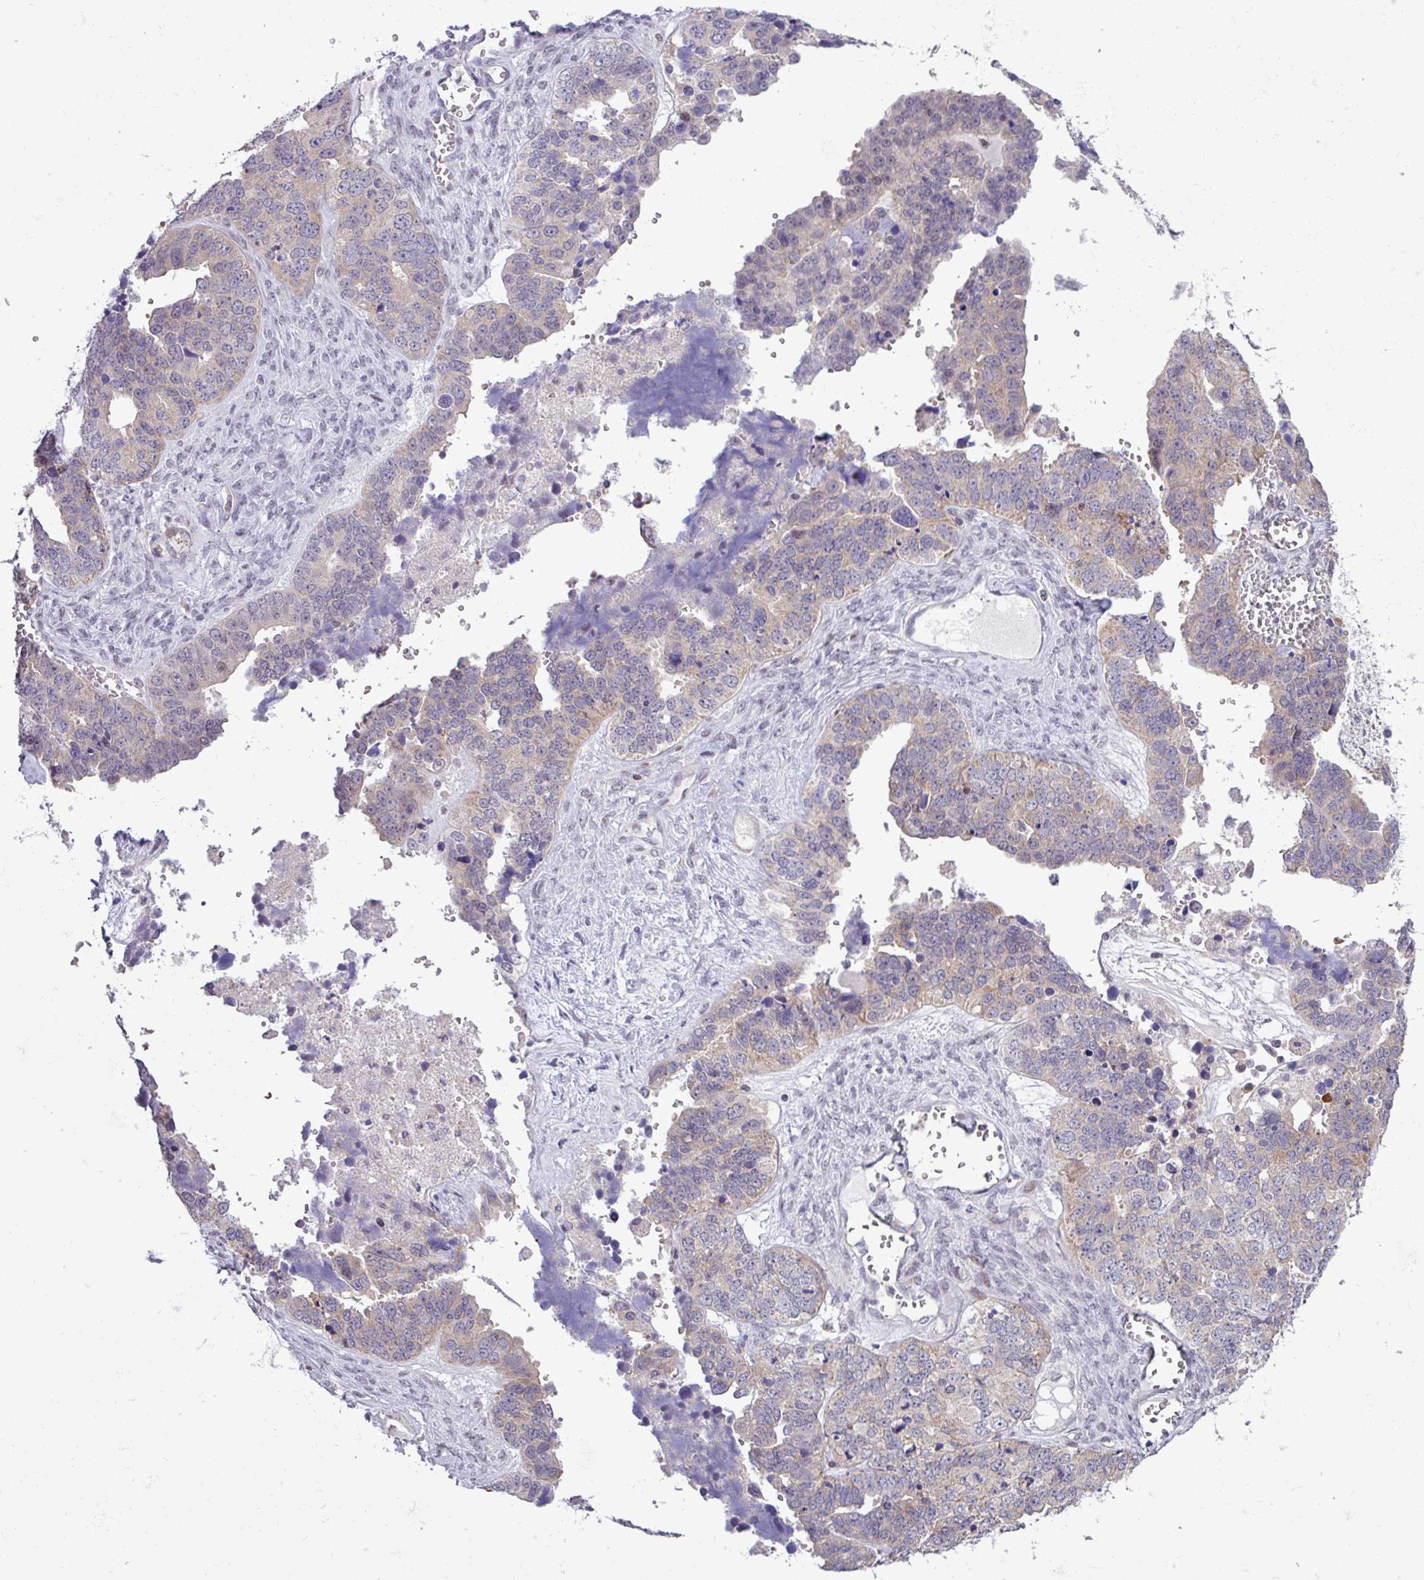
{"staining": {"intensity": "weak", "quantity": "<25%", "location": "cytoplasmic/membranous"}, "tissue": "ovarian cancer", "cell_type": "Tumor cells", "image_type": "cancer", "snomed": [{"axis": "morphology", "description": "Cystadenocarcinoma, serous, NOS"}, {"axis": "topography", "description": "Ovary"}], "caption": "Tumor cells are negative for protein expression in human ovarian serous cystadenocarcinoma.", "gene": "RTL3", "patient": {"sex": "female", "age": 76}}